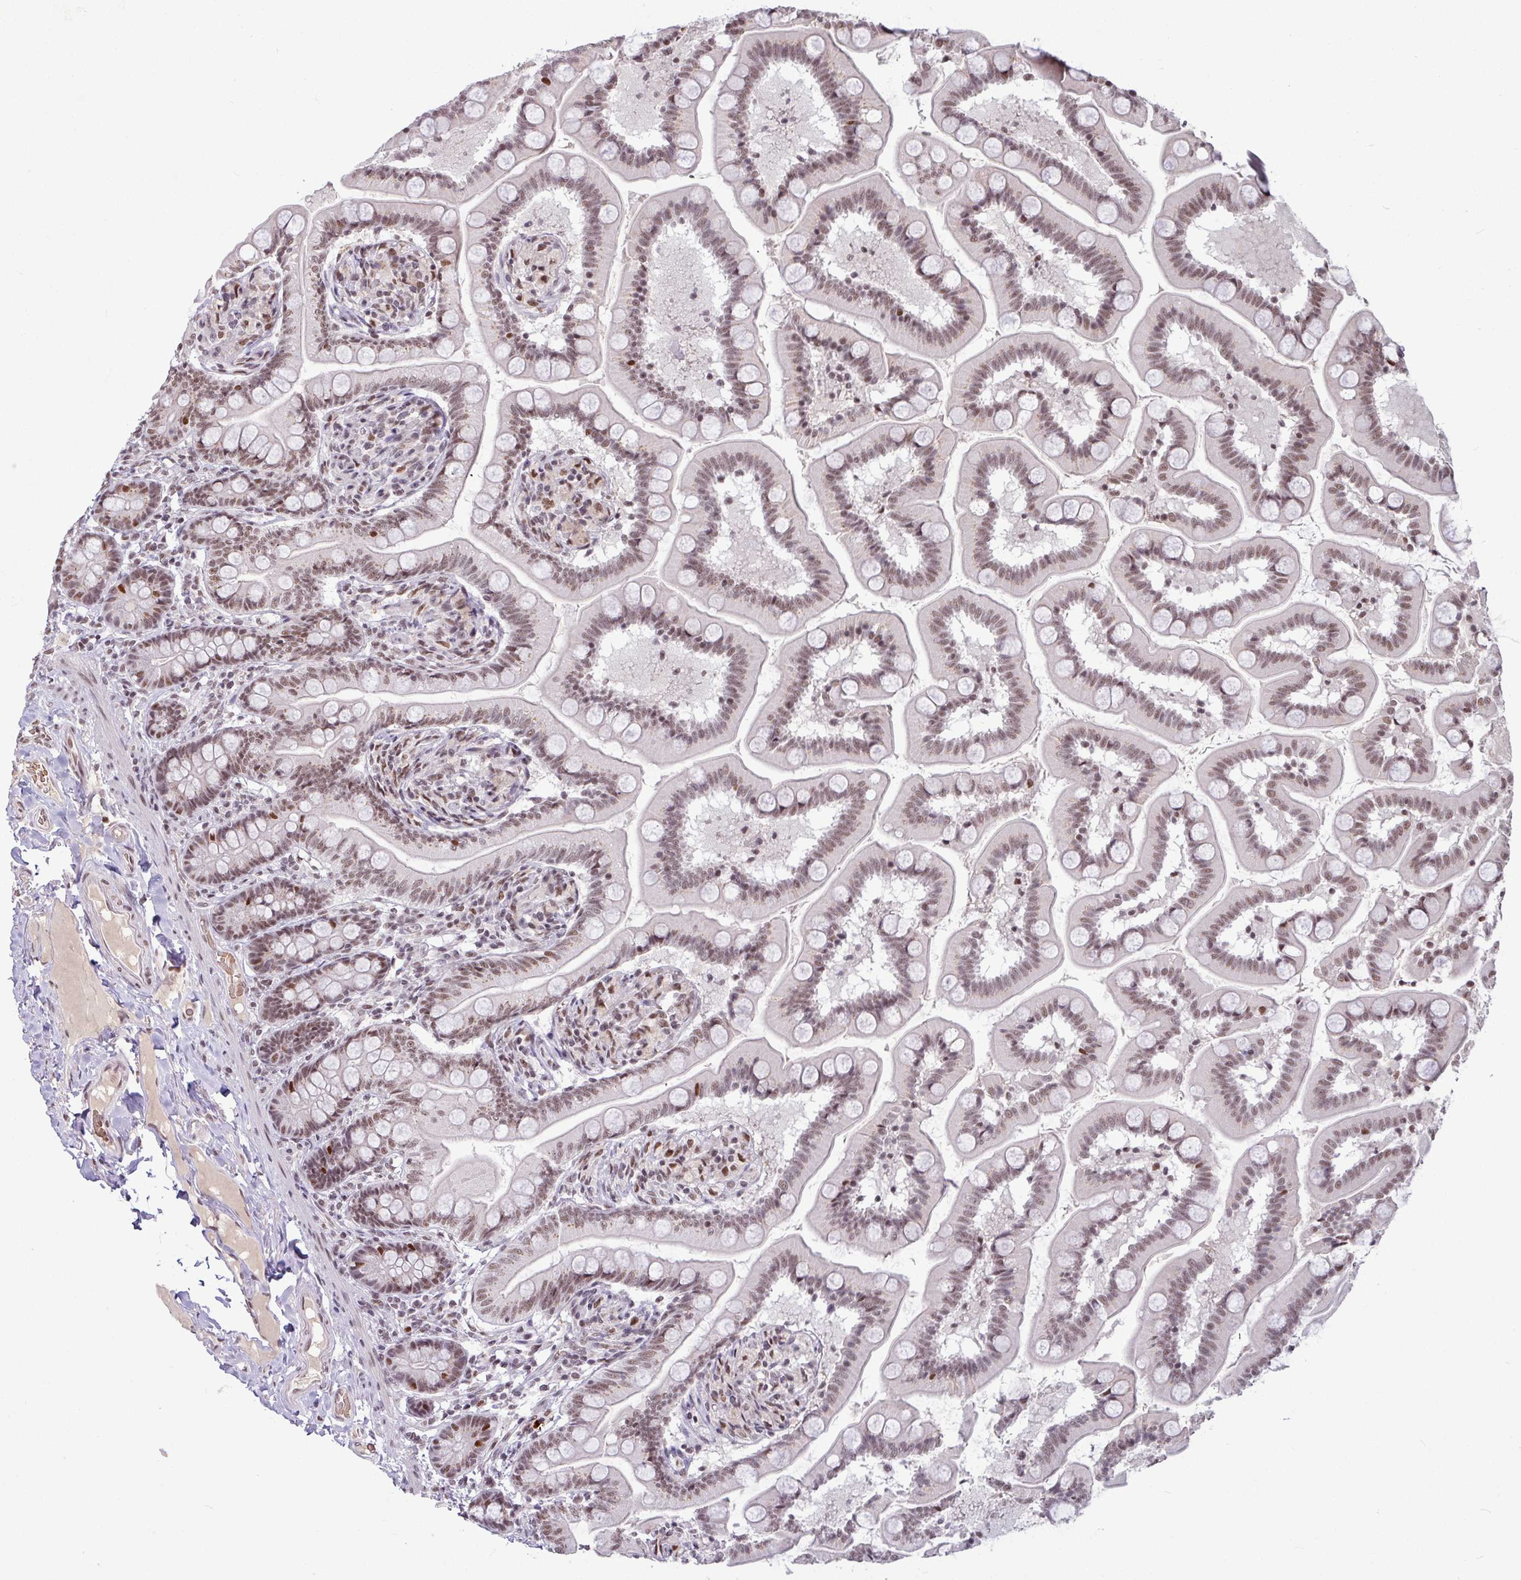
{"staining": {"intensity": "strong", "quantity": ">75%", "location": "nuclear"}, "tissue": "small intestine", "cell_type": "Glandular cells", "image_type": "normal", "snomed": [{"axis": "morphology", "description": "Normal tissue, NOS"}, {"axis": "topography", "description": "Small intestine"}], "caption": "The image demonstrates a brown stain indicating the presence of a protein in the nuclear of glandular cells in small intestine.", "gene": "TDG", "patient": {"sex": "female", "age": 64}}